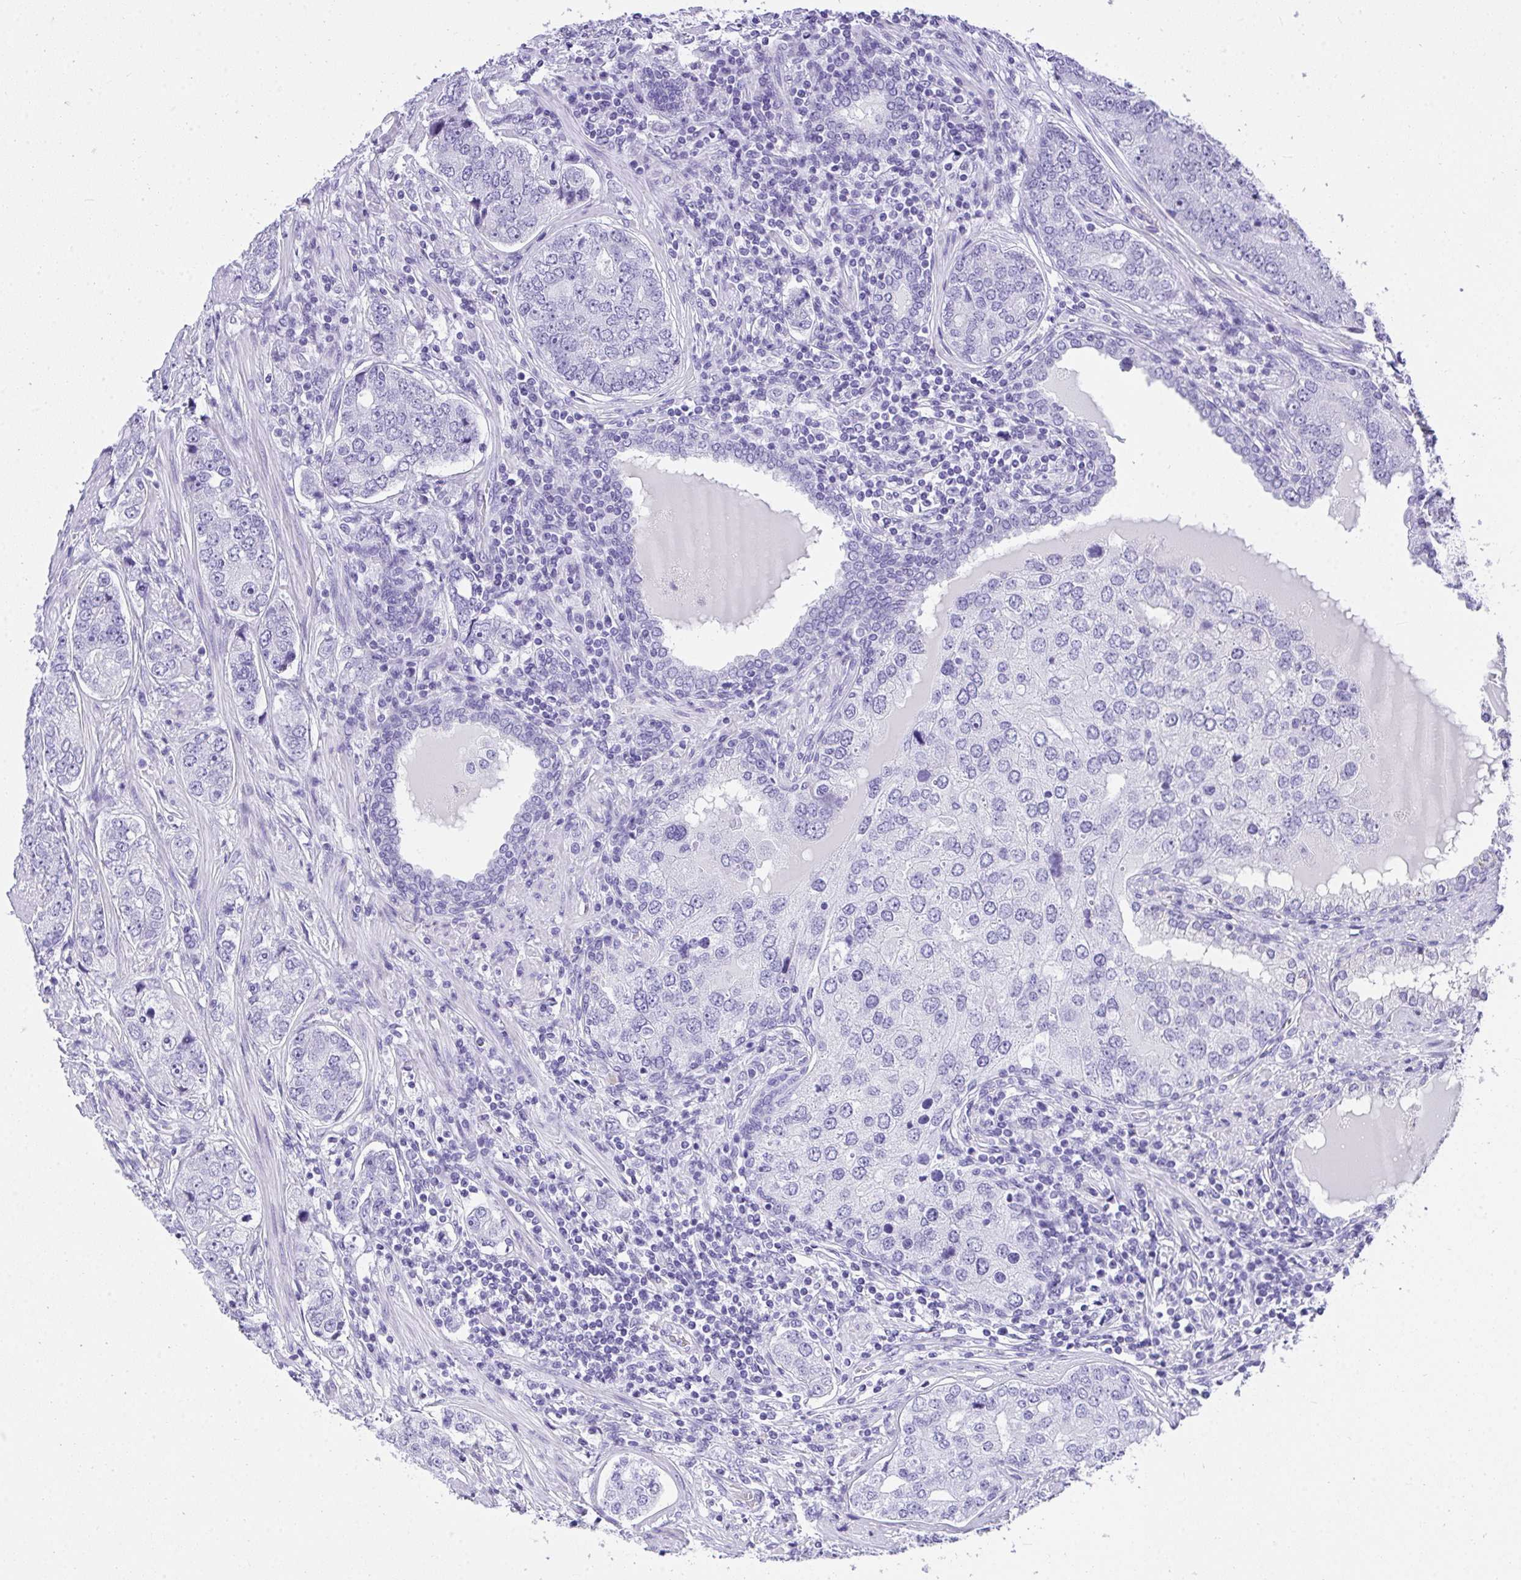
{"staining": {"intensity": "negative", "quantity": "none", "location": "none"}, "tissue": "prostate cancer", "cell_type": "Tumor cells", "image_type": "cancer", "snomed": [{"axis": "morphology", "description": "Adenocarcinoma, High grade"}, {"axis": "topography", "description": "Prostate"}], "caption": "An image of human adenocarcinoma (high-grade) (prostate) is negative for staining in tumor cells.", "gene": "AVIL", "patient": {"sex": "male", "age": 60}}